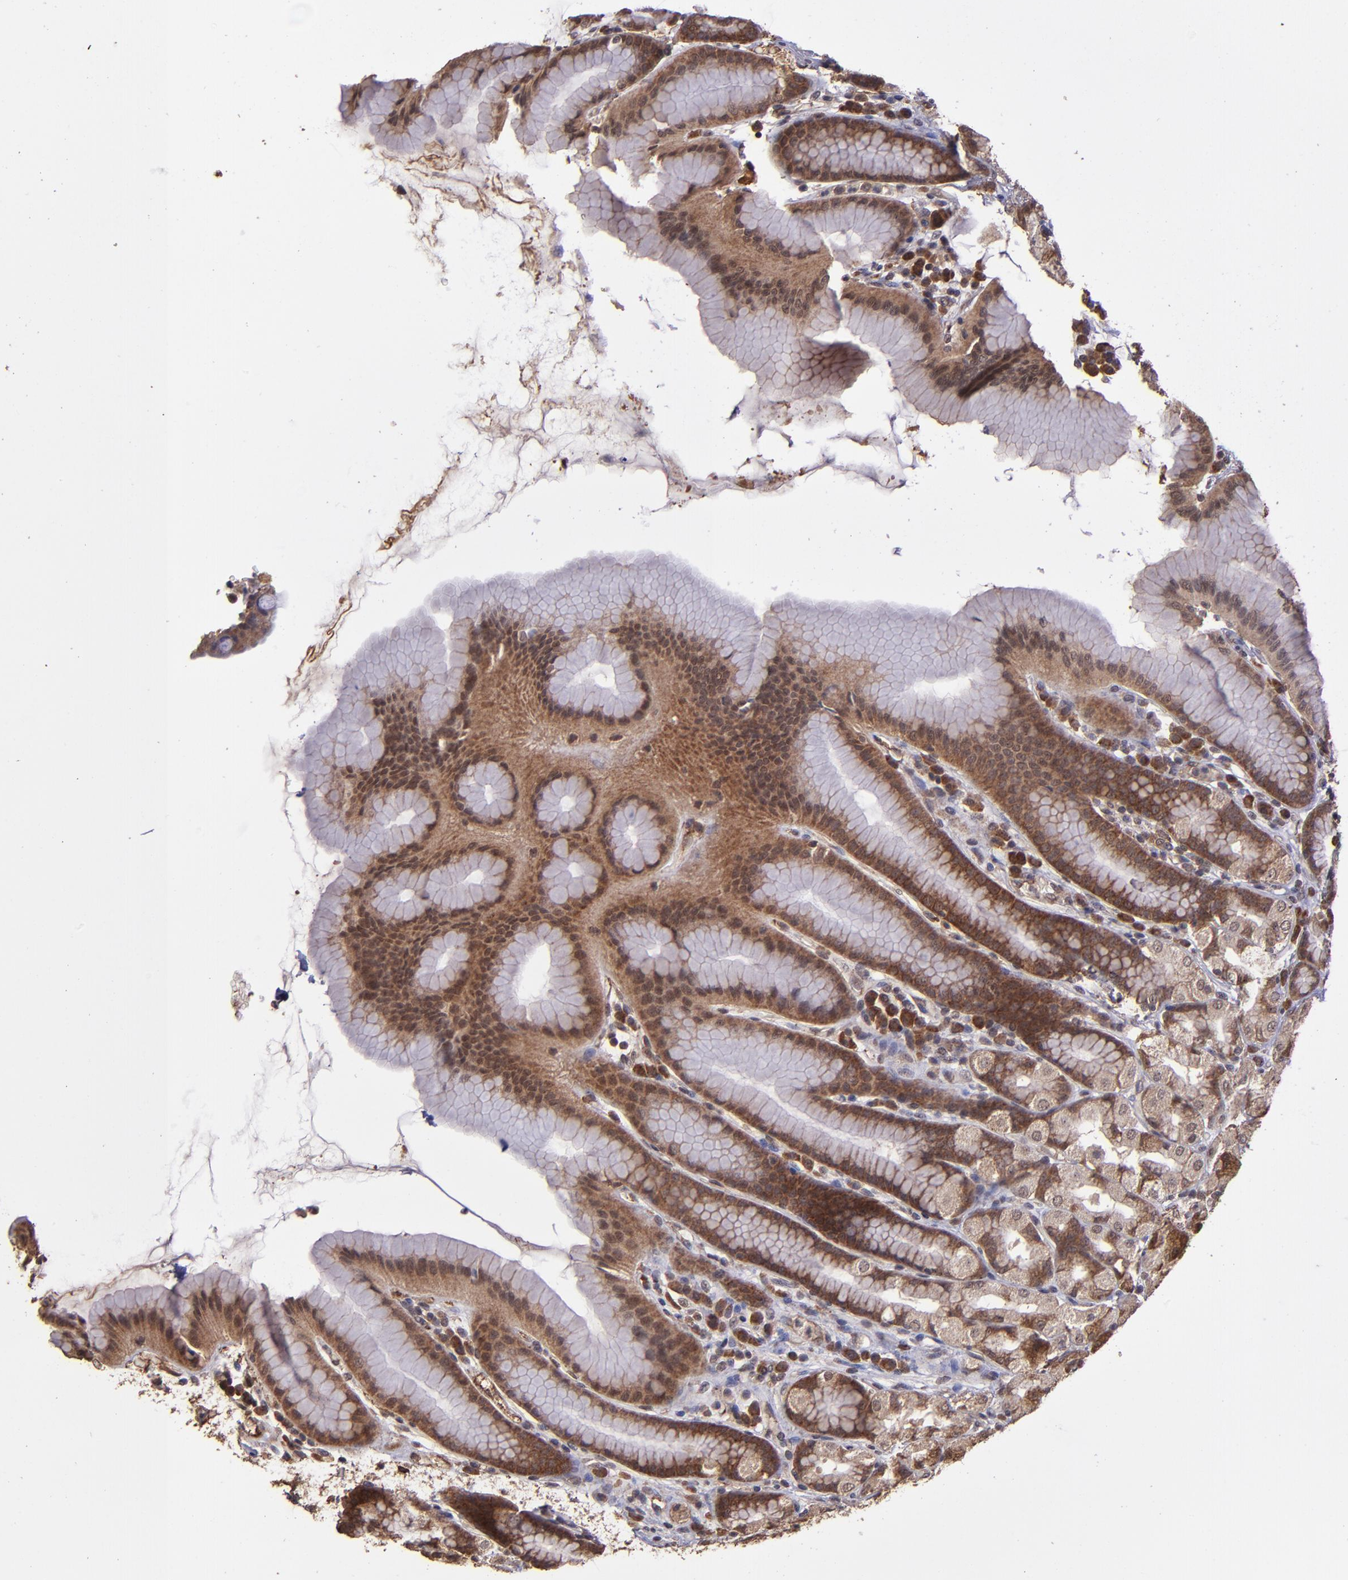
{"staining": {"intensity": "strong", "quantity": ">75%", "location": "cytoplasmic/membranous"}, "tissue": "stomach", "cell_type": "Glandular cells", "image_type": "normal", "snomed": [{"axis": "morphology", "description": "Normal tissue, NOS"}, {"axis": "topography", "description": "Stomach, upper"}], "caption": "Stomach stained with DAB immunohistochemistry shows high levels of strong cytoplasmic/membranous staining in approximately >75% of glandular cells.", "gene": "USP51", "patient": {"sex": "male", "age": 68}}